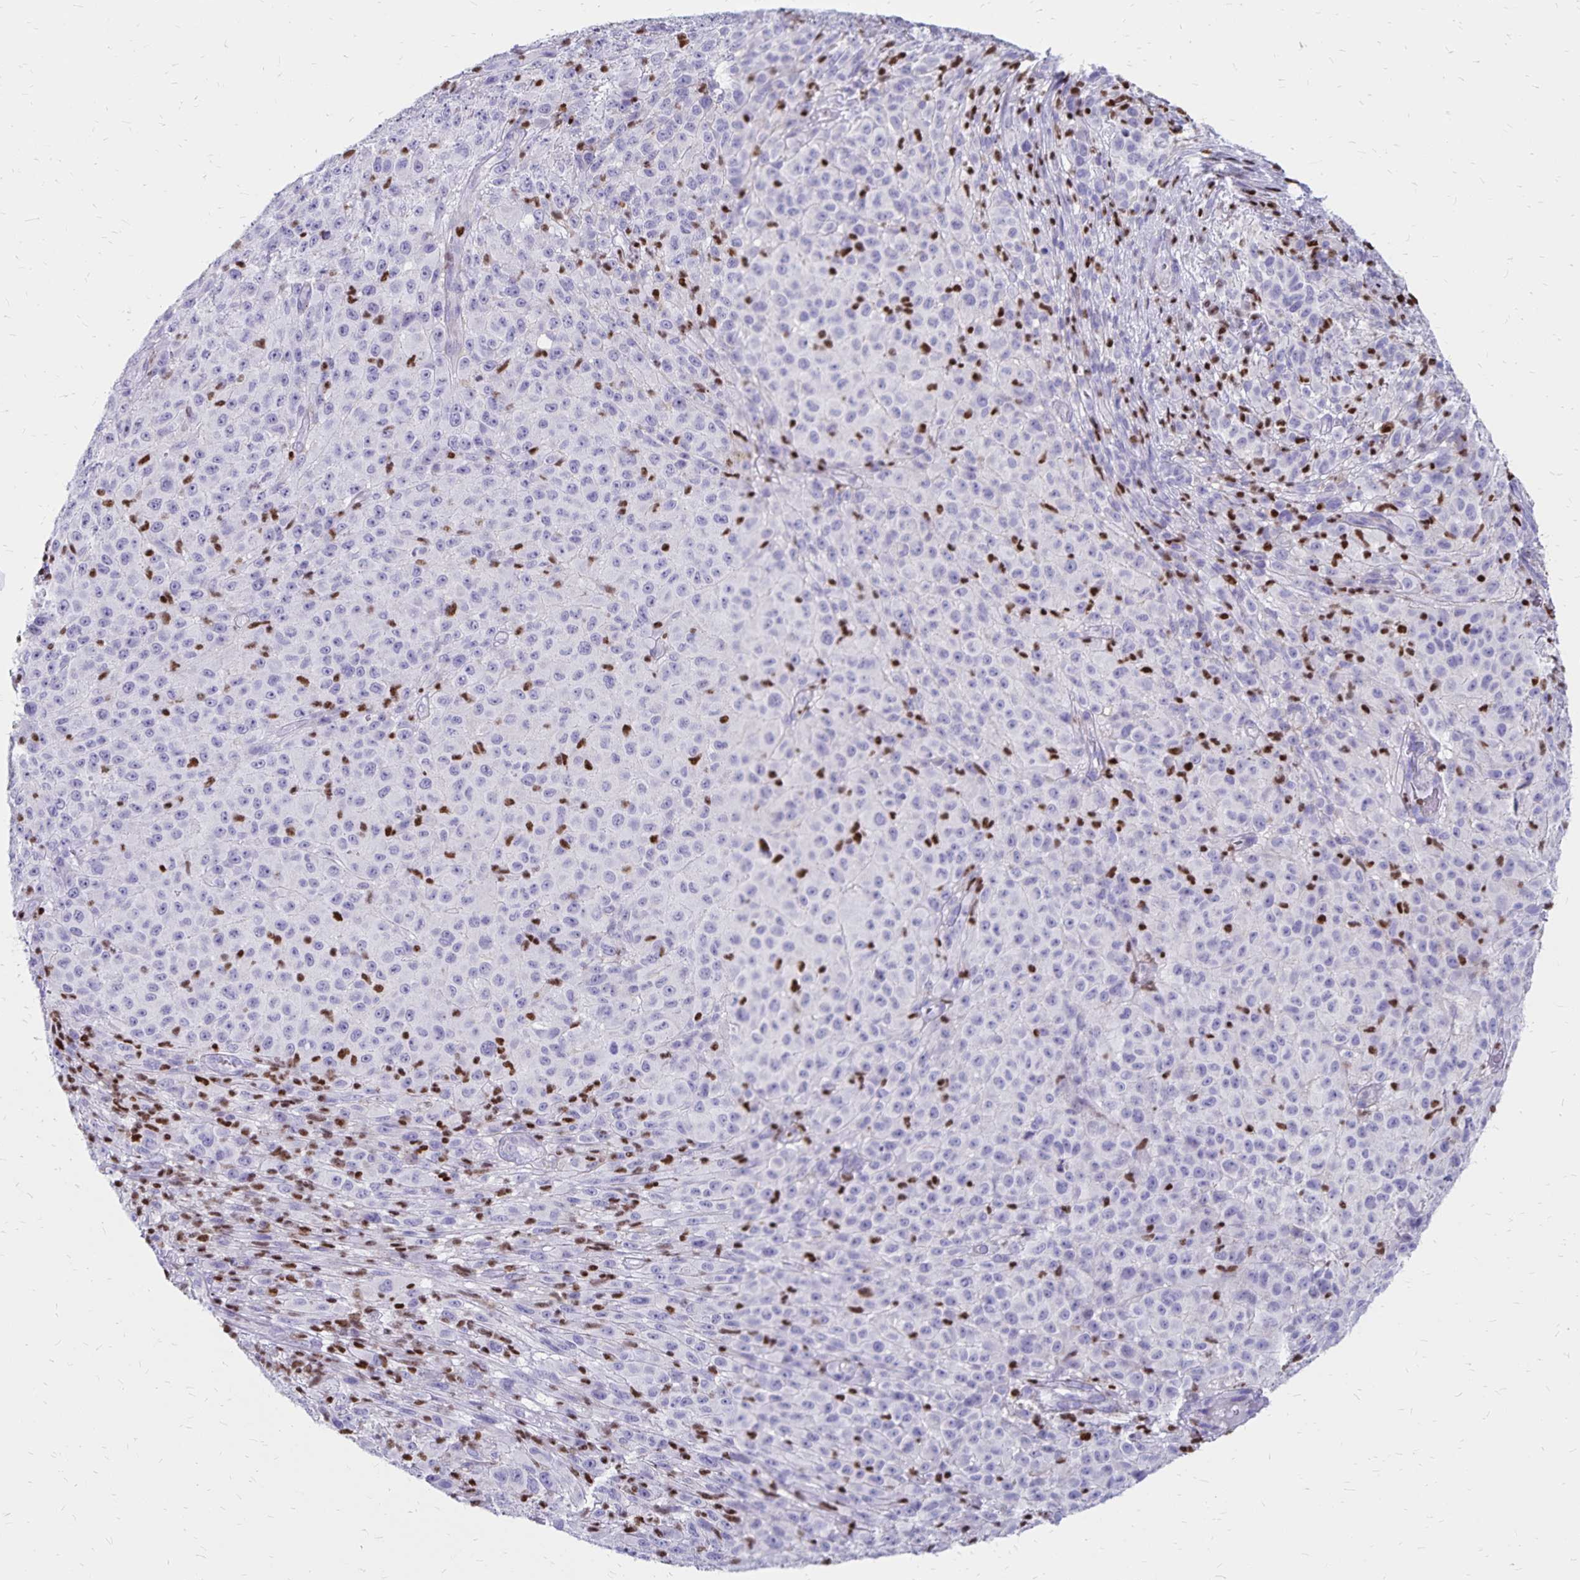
{"staining": {"intensity": "negative", "quantity": "none", "location": "none"}, "tissue": "melanoma", "cell_type": "Tumor cells", "image_type": "cancer", "snomed": [{"axis": "morphology", "description": "Malignant melanoma, NOS"}, {"axis": "topography", "description": "Skin"}], "caption": "The photomicrograph shows no significant positivity in tumor cells of melanoma.", "gene": "IKZF1", "patient": {"sex": "male", "age": 73}}